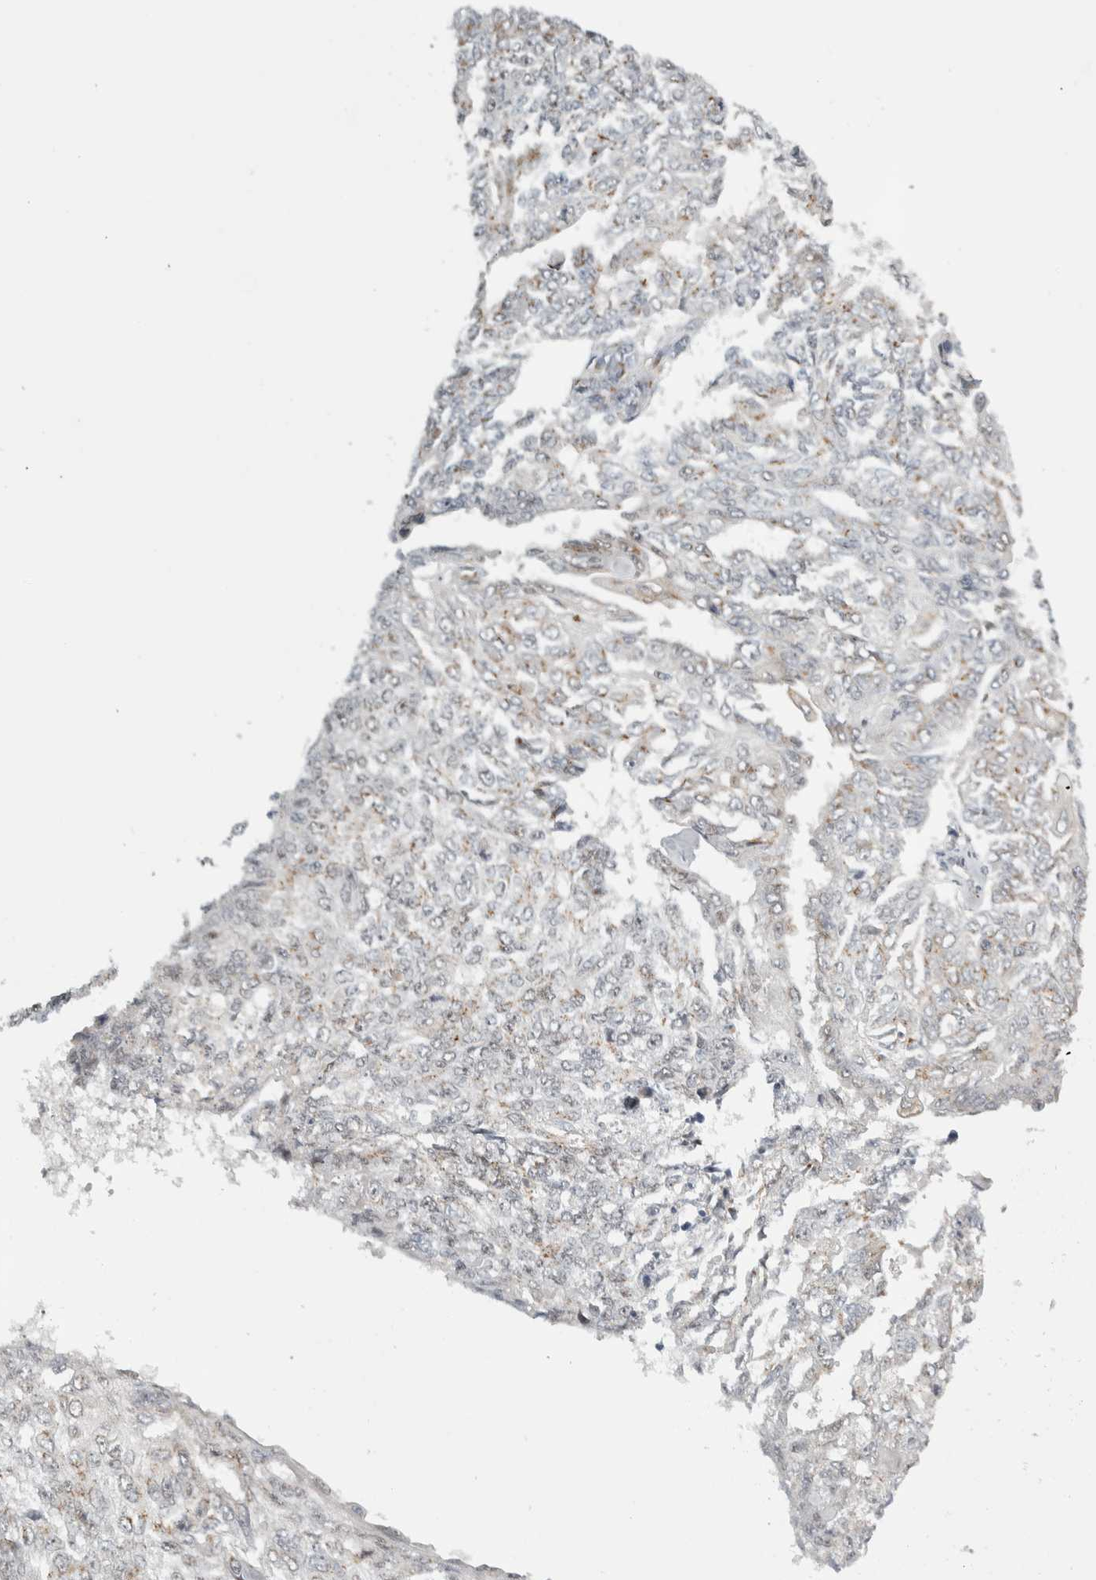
{"staining": {"intensity": "negative", "quantity": "none", "location": "none"}, "tissue": "endometrial cancer", "cell_type": "Tumor cells", "image_type": "cancer", "snomed": [{"axis": "morphology", "description": "Adenocarcinoma, NOS"}, {"axis": "topography", "description": "Endometrium"}], "caption": "IHC of human endometrial cancer (adenocarcinoma) displays no expression in tumor cells.", "gene": "ZMYND8", "patient": {"sex": "female", "age": 32}}